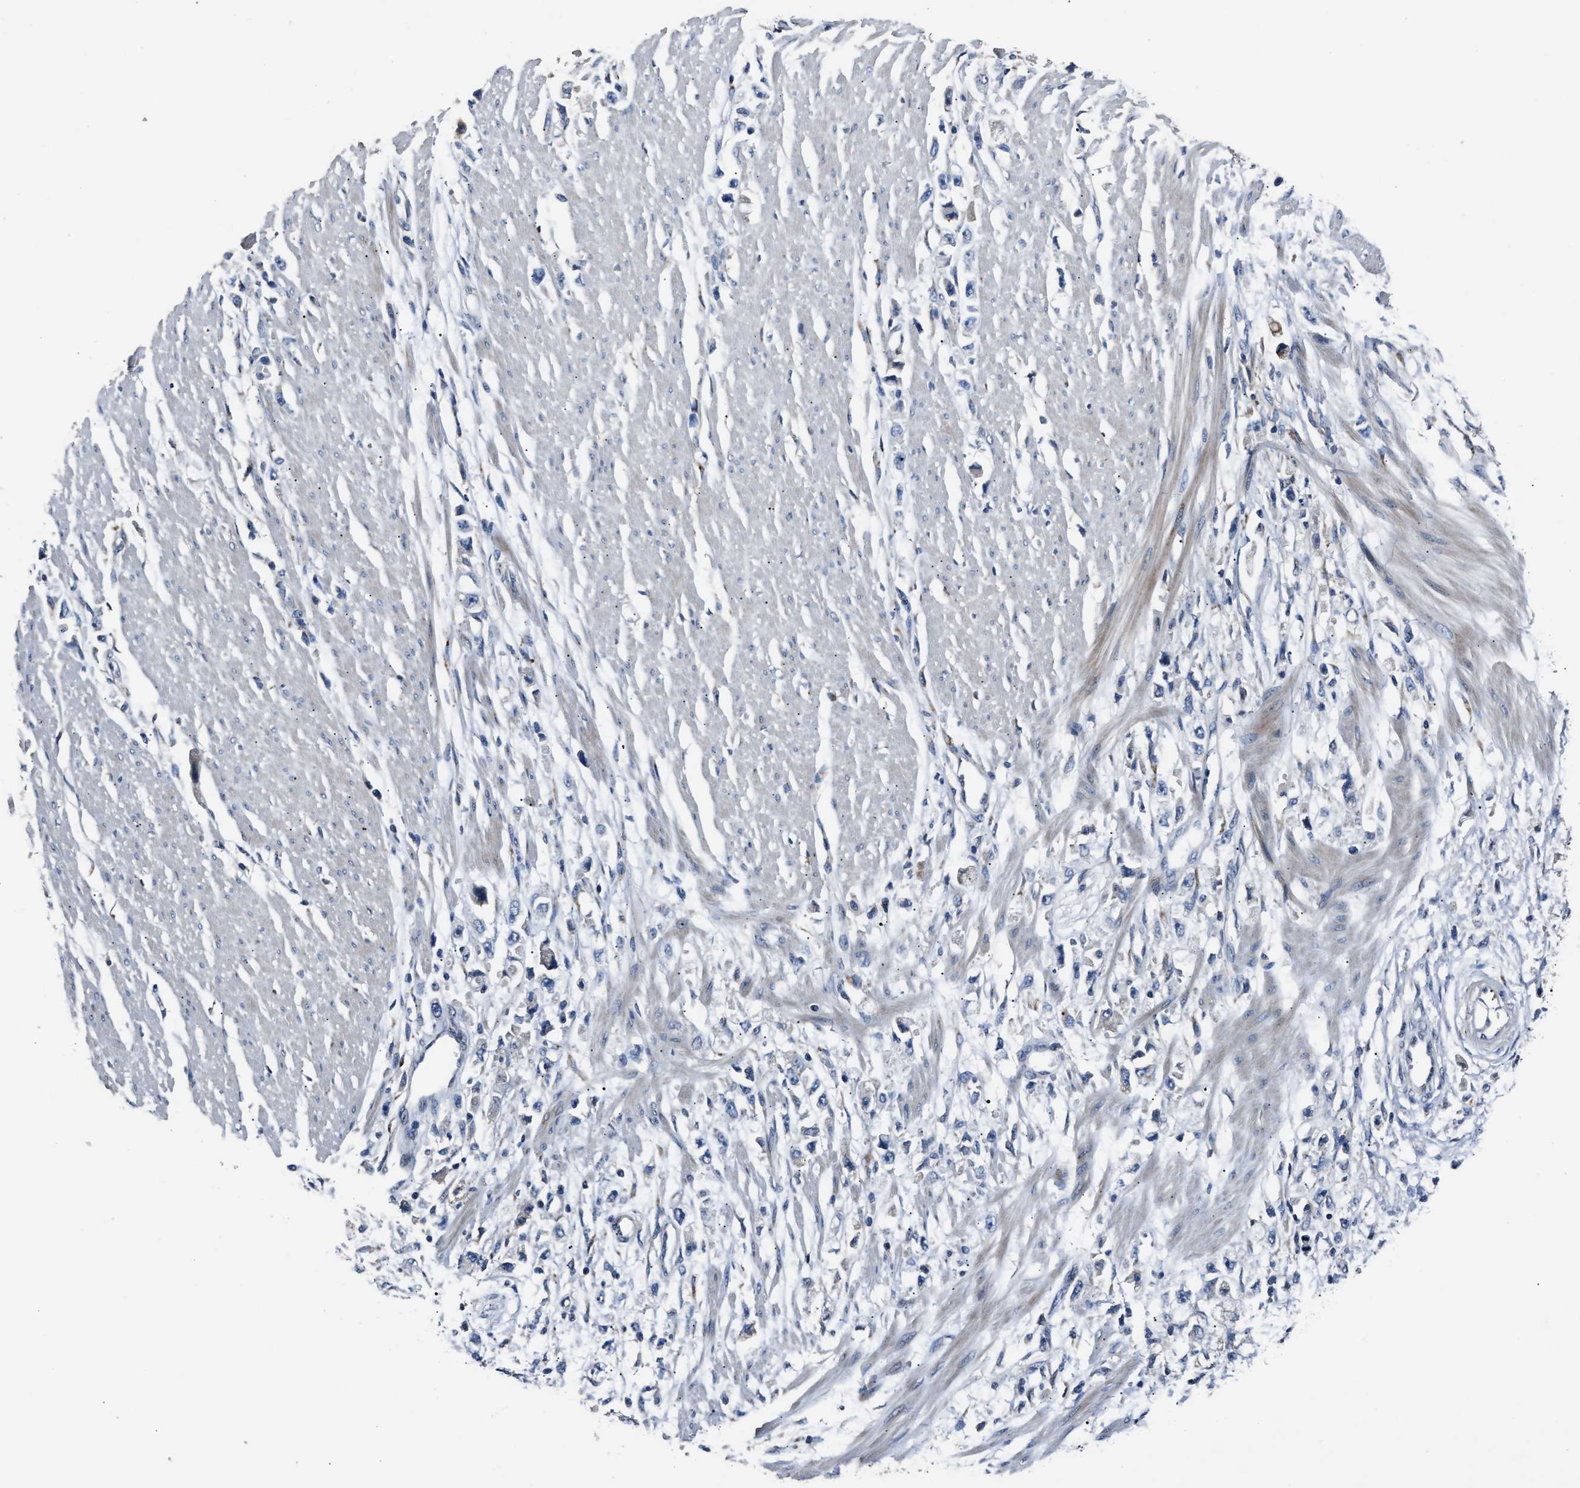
{"staining": {"intensity": "negative", "quantity": "none", "location": "none"}, "tissue": "stomach cancer", "cell_type": "Tumor cells", "image_type": "cancer", "snomed": [{"axis": "morphology", "description": "Adenocarcinoma, NOS"}, {"axis": "topography", "description": "Stomach"}], "caption": "A photomicrograph of human adenocarcinoma (stomach) is negative for staining in tumor cells. (DAB (3,3'-diaminobenzidine) IHC with hematoxylin counter stain).", "gene": "DNAJC24", "patient": {"sex": "female", "age": 59}}